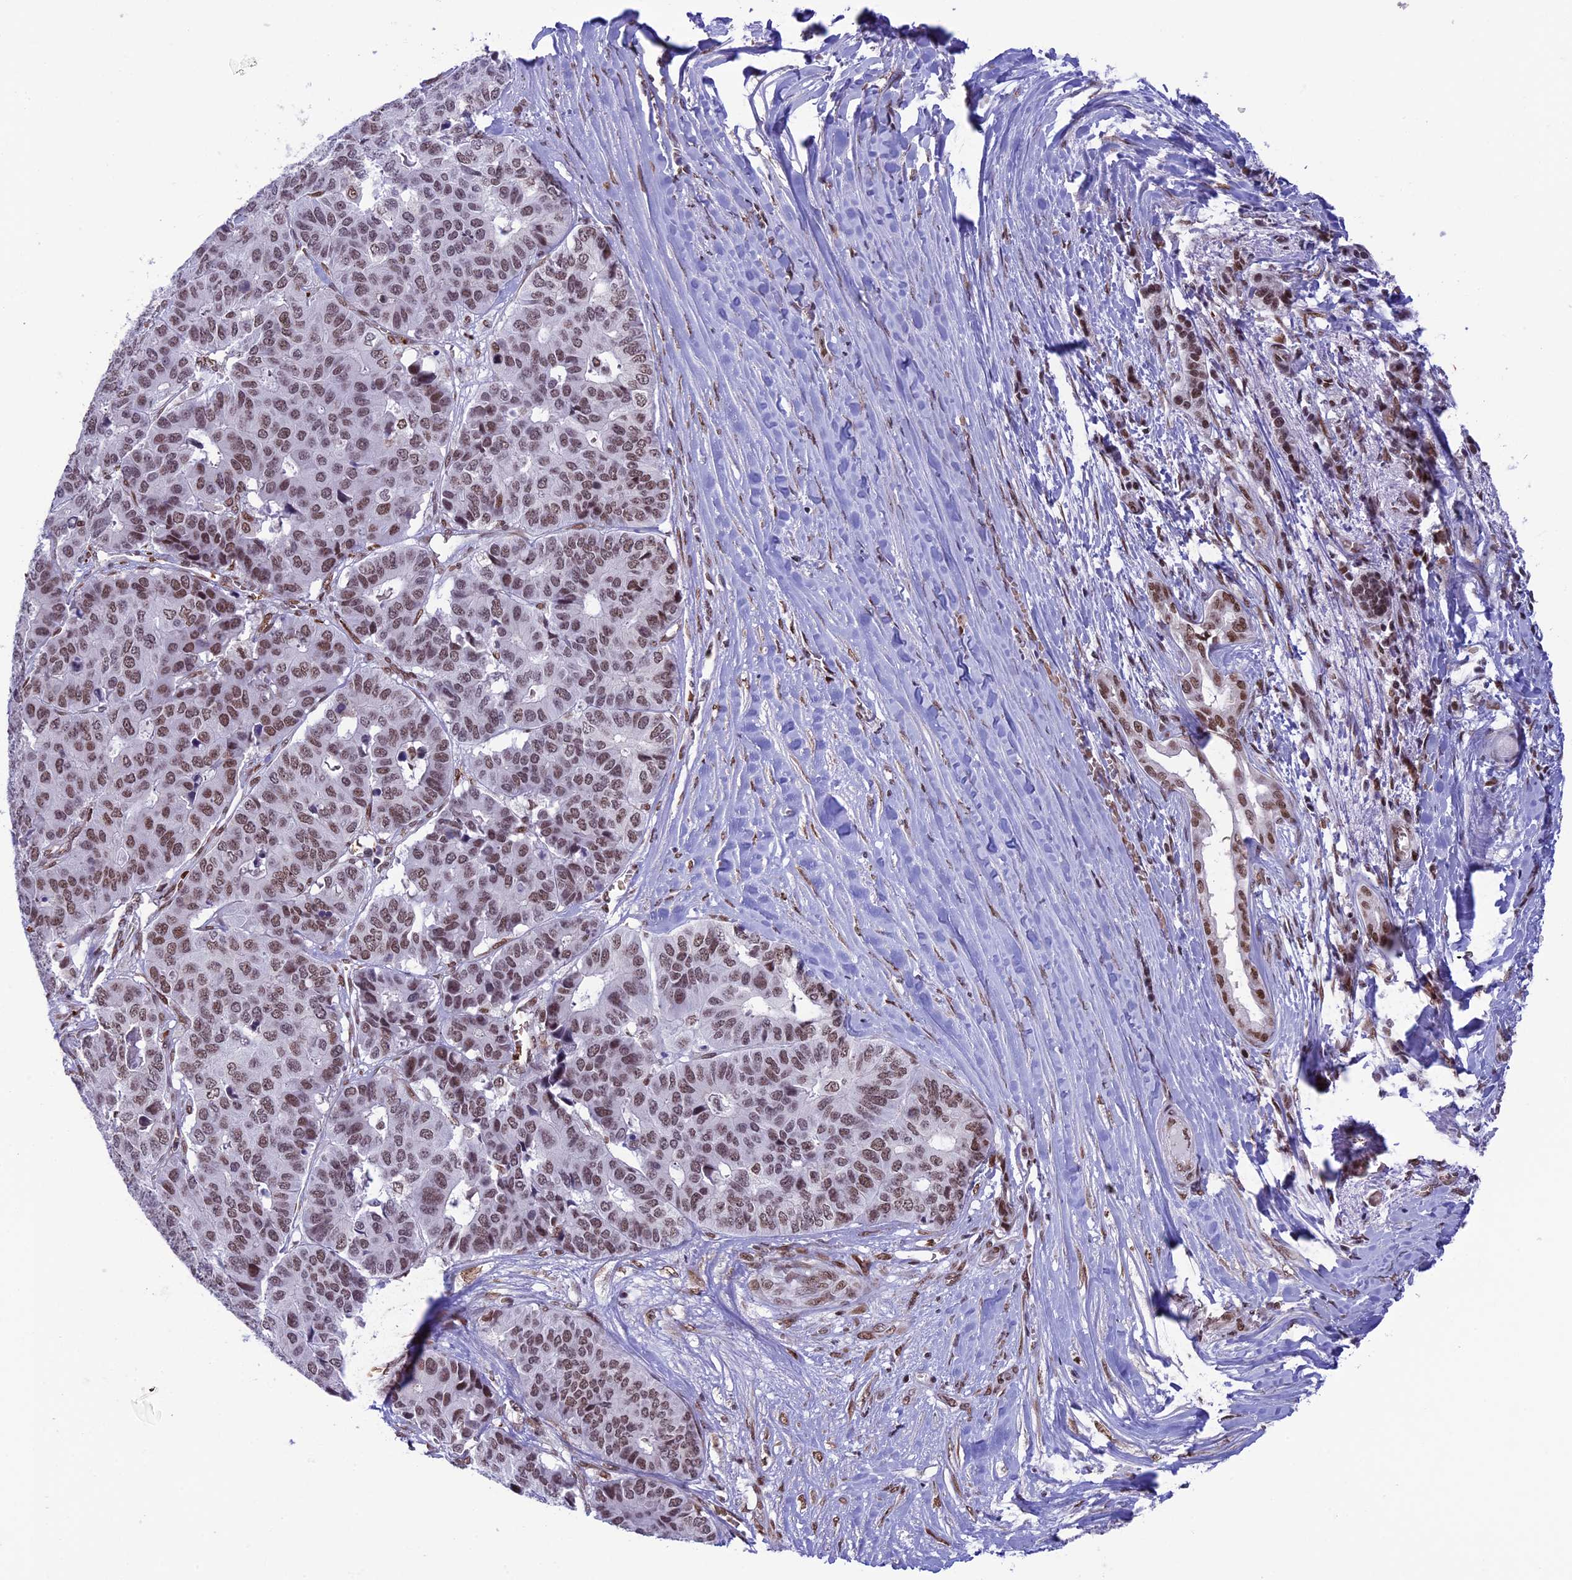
{"staining": {"intensity": "moderate", "quantity": ">75%", "location": "nuclear"}, "tissue": "pancreatic cancer", "cell_type": "Tumor cells", "image_type": "cancer", "snomed": [{"axis": "morphology", "description": "Adenocarcinoma, NOS"}, {"axis": "topography", "description": "Pancreas"}], "caption": "Protein staining reveals moderate nuclear staining in about >75% of tumor cells in pancreatic cancer.", "gene": "MPHOSPH8", "patient": {"sex": "male", "age": 50}}